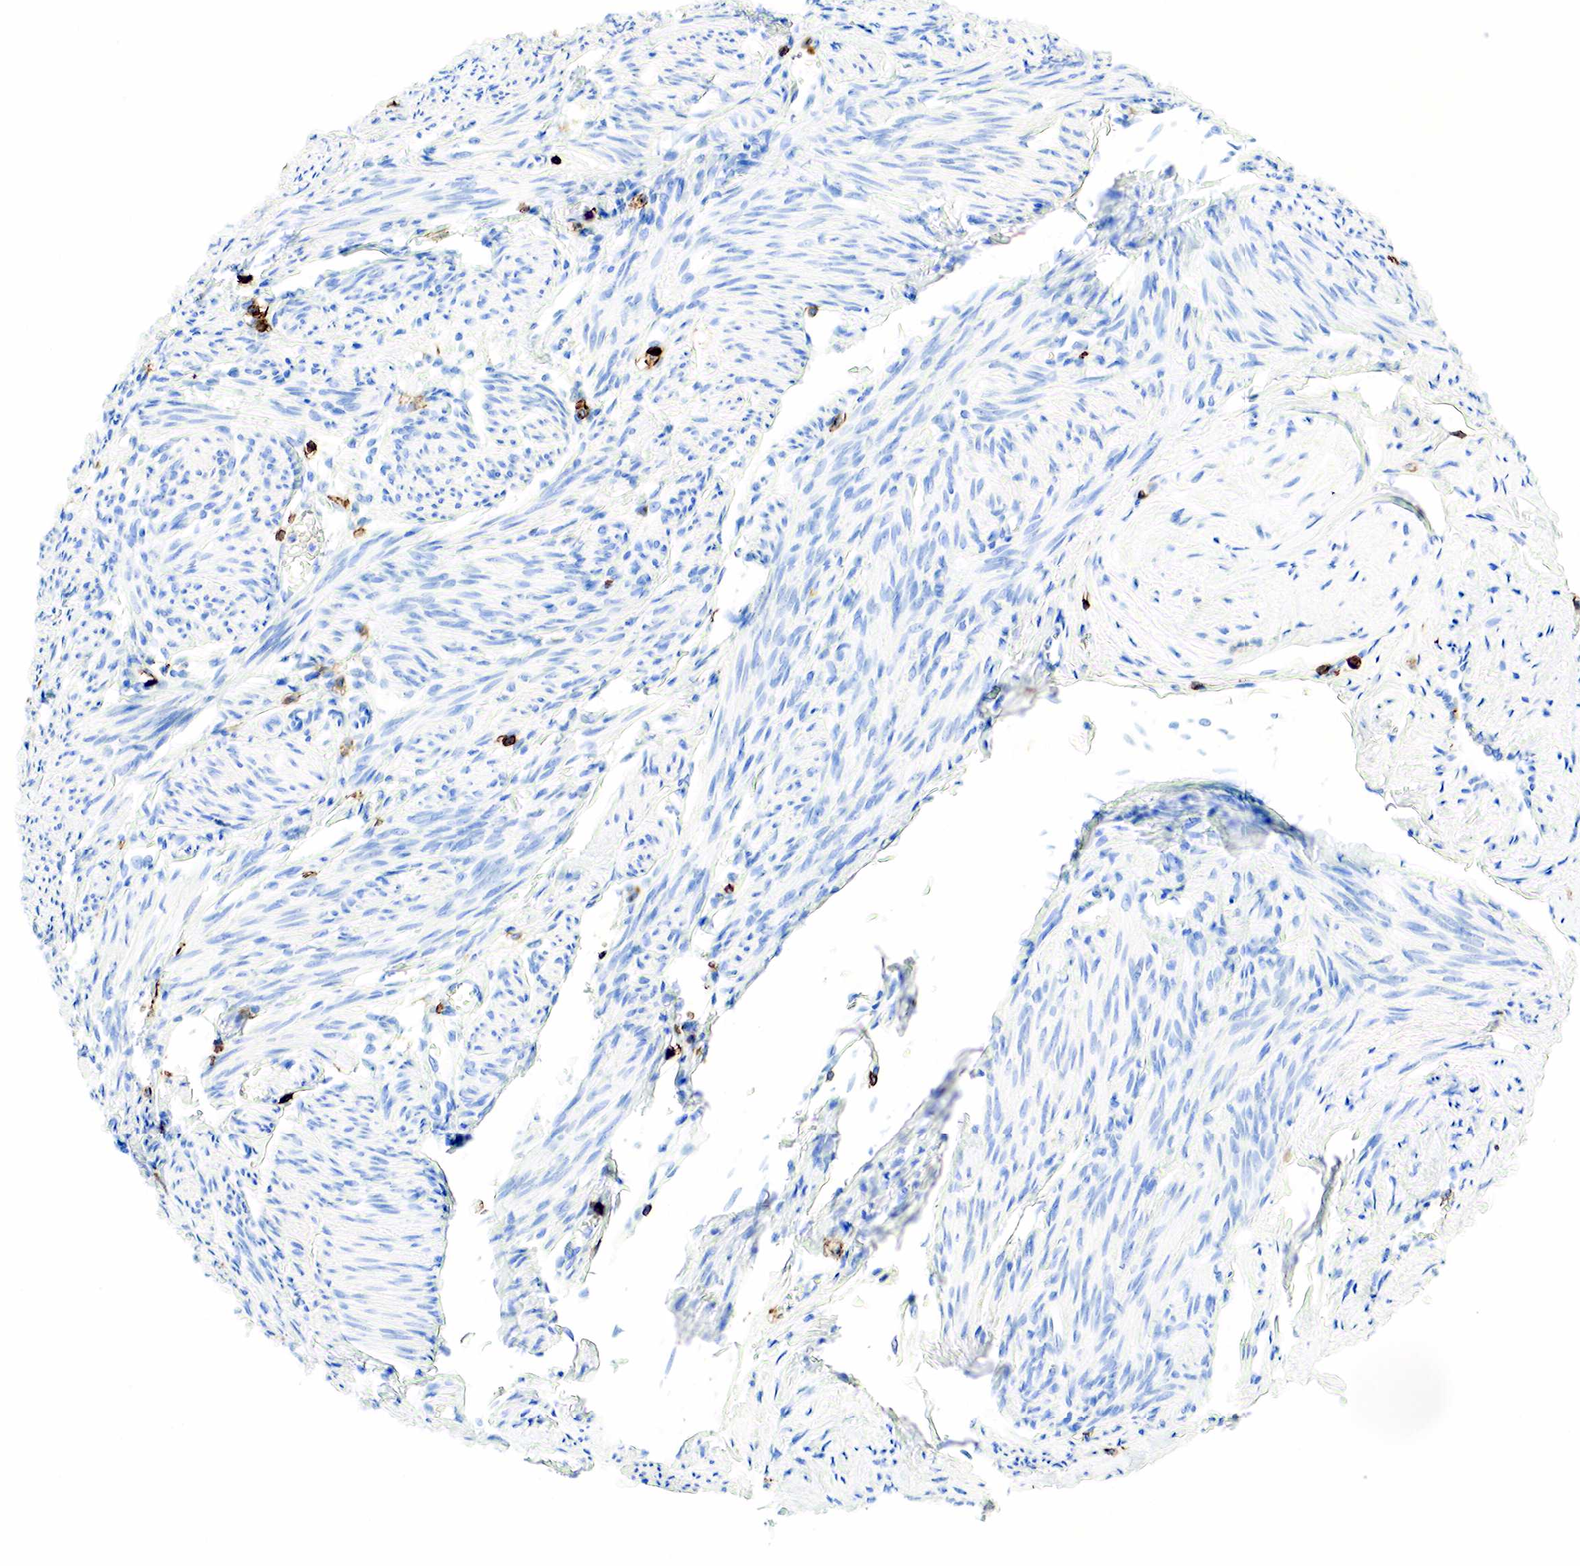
{"staining": {"intensity": "negative", "quantity": "none", "location": "none"}, "tissue": "endometrial cancer", "cell_type": "Tumor cells", "image_type": "cancer", "snomed": [{"axis": "morphology", "description": "Adenocarcinoma, NOS"}, {"axis": "topography", "description": "Endometrium"}], "caption": "Endometrial adenocarcinoma was stained to show a protein in brown. There is no significant staining in tumor cells.", "gene": "PTPRC", "patient": {"sex": "female", "age": 76}}